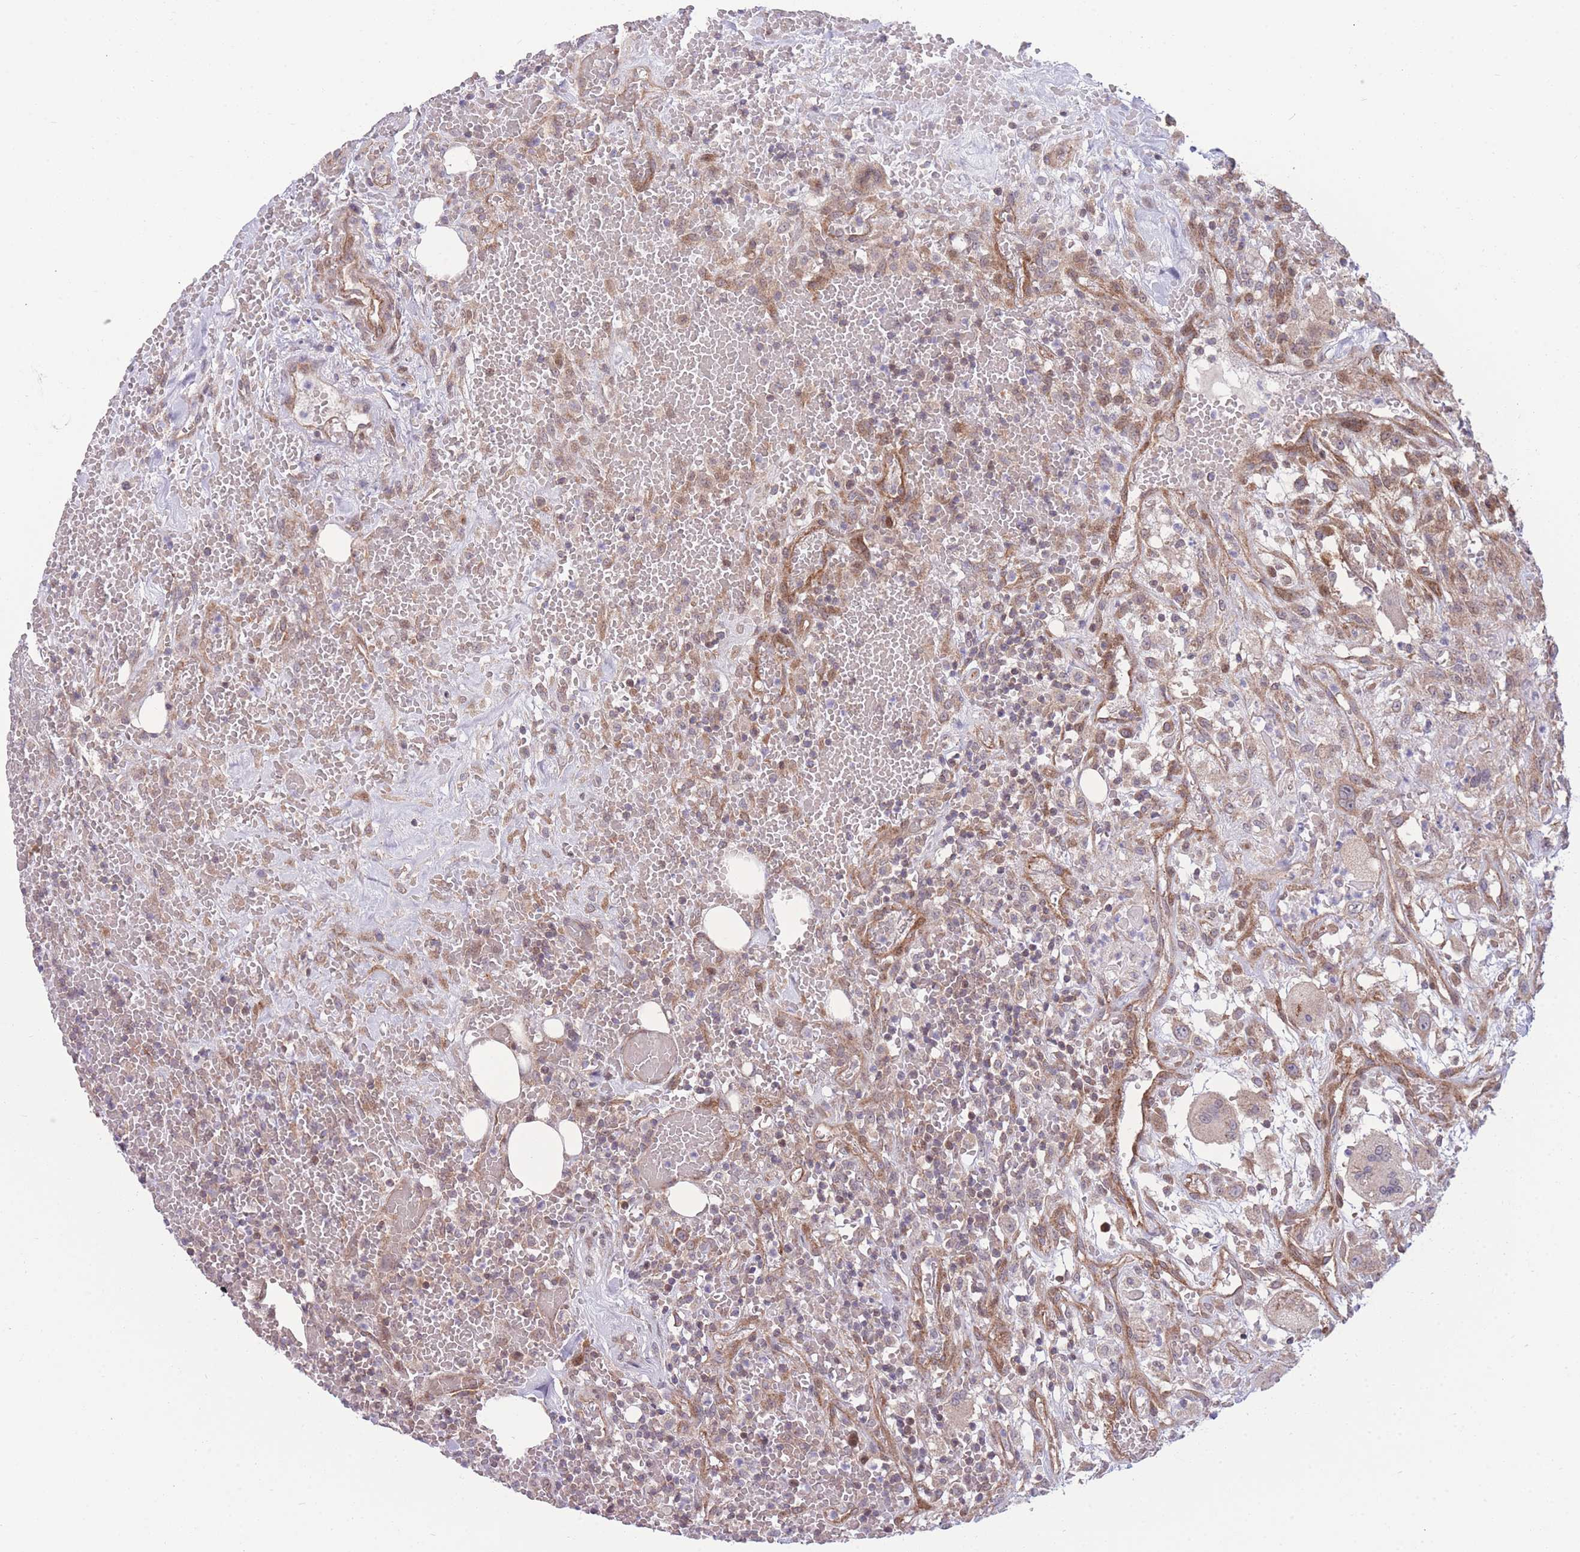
{"staining": {"intensity": "weak", "quantity": "25%-75%", "location": "cytoplasmic/membranous"}, "tissue": "head and neck cancer", "cell_type": "Tumor cells", "image_type": "cancer", "snomed": [{"axis": "morphology", "description": "Squamous cell carcinoma, NOS"}, {"axis": "topography", "description": "Head-Neck"}], "caption": "Immunohistochemical staining of human head and neck cancer exhibits low levels of weak cytoplasmic/membranous protein staining in about 25%-75% of tumor cells.", "gene": "RIC8A", "patient": {"sex": "male", "age": 81}}